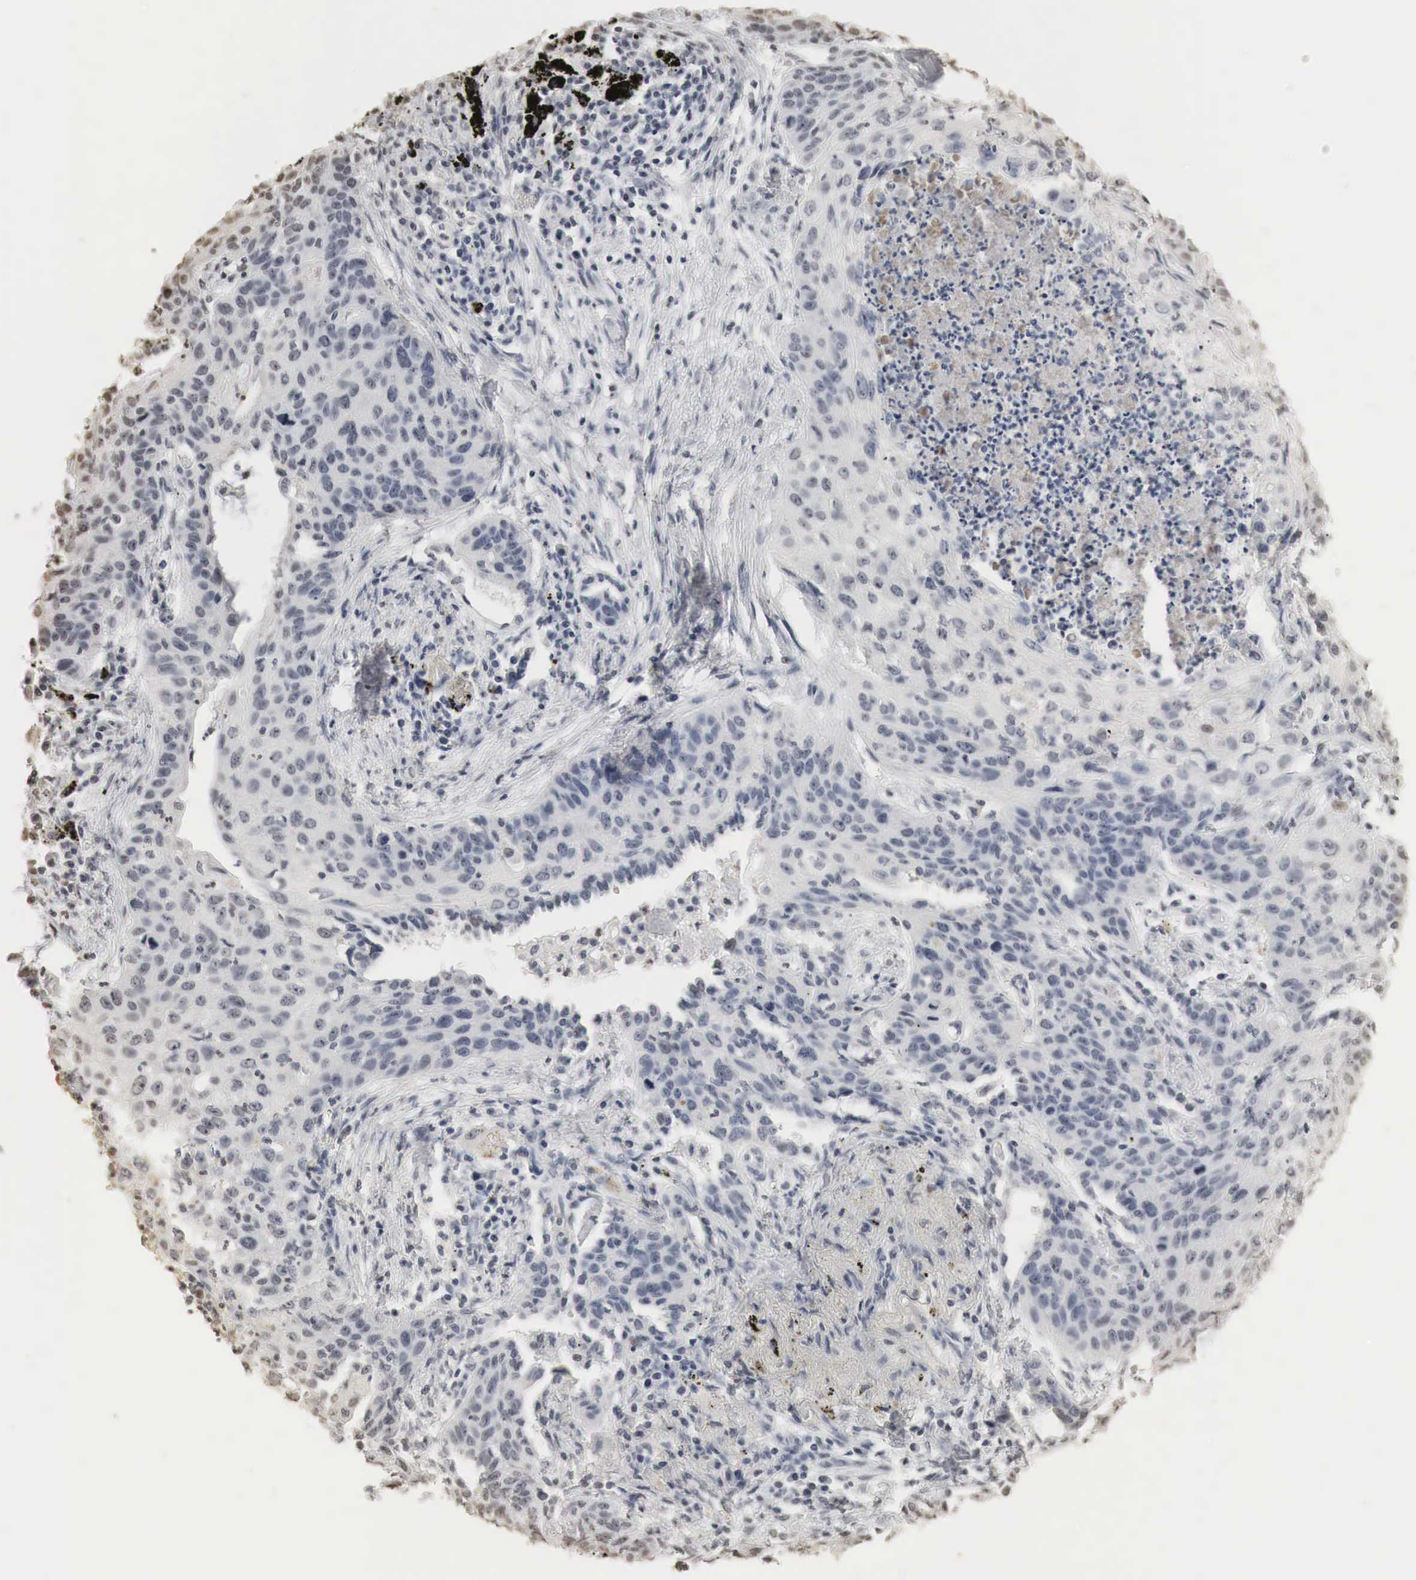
{"staining": {"intensity": "negative", "quantity": "none", "location": "none"}, "tissue": "lung cancer", "cell_type": "Tumor cells", "image_type": "cancer", "snomed": [{"axis": "morphology", "description": "Squamous cell carcinoma, NOS"}, {"axis": "topography", "description": "Lung"}], "caption": "High power microscopy histopathology image of an immunohistochemistry (IHC) histopathology image of lung cancer, revealing no significant positivity in tumor cells.", "gene": "ERBB4", "patient": {"sex": "male", "age": 71}}